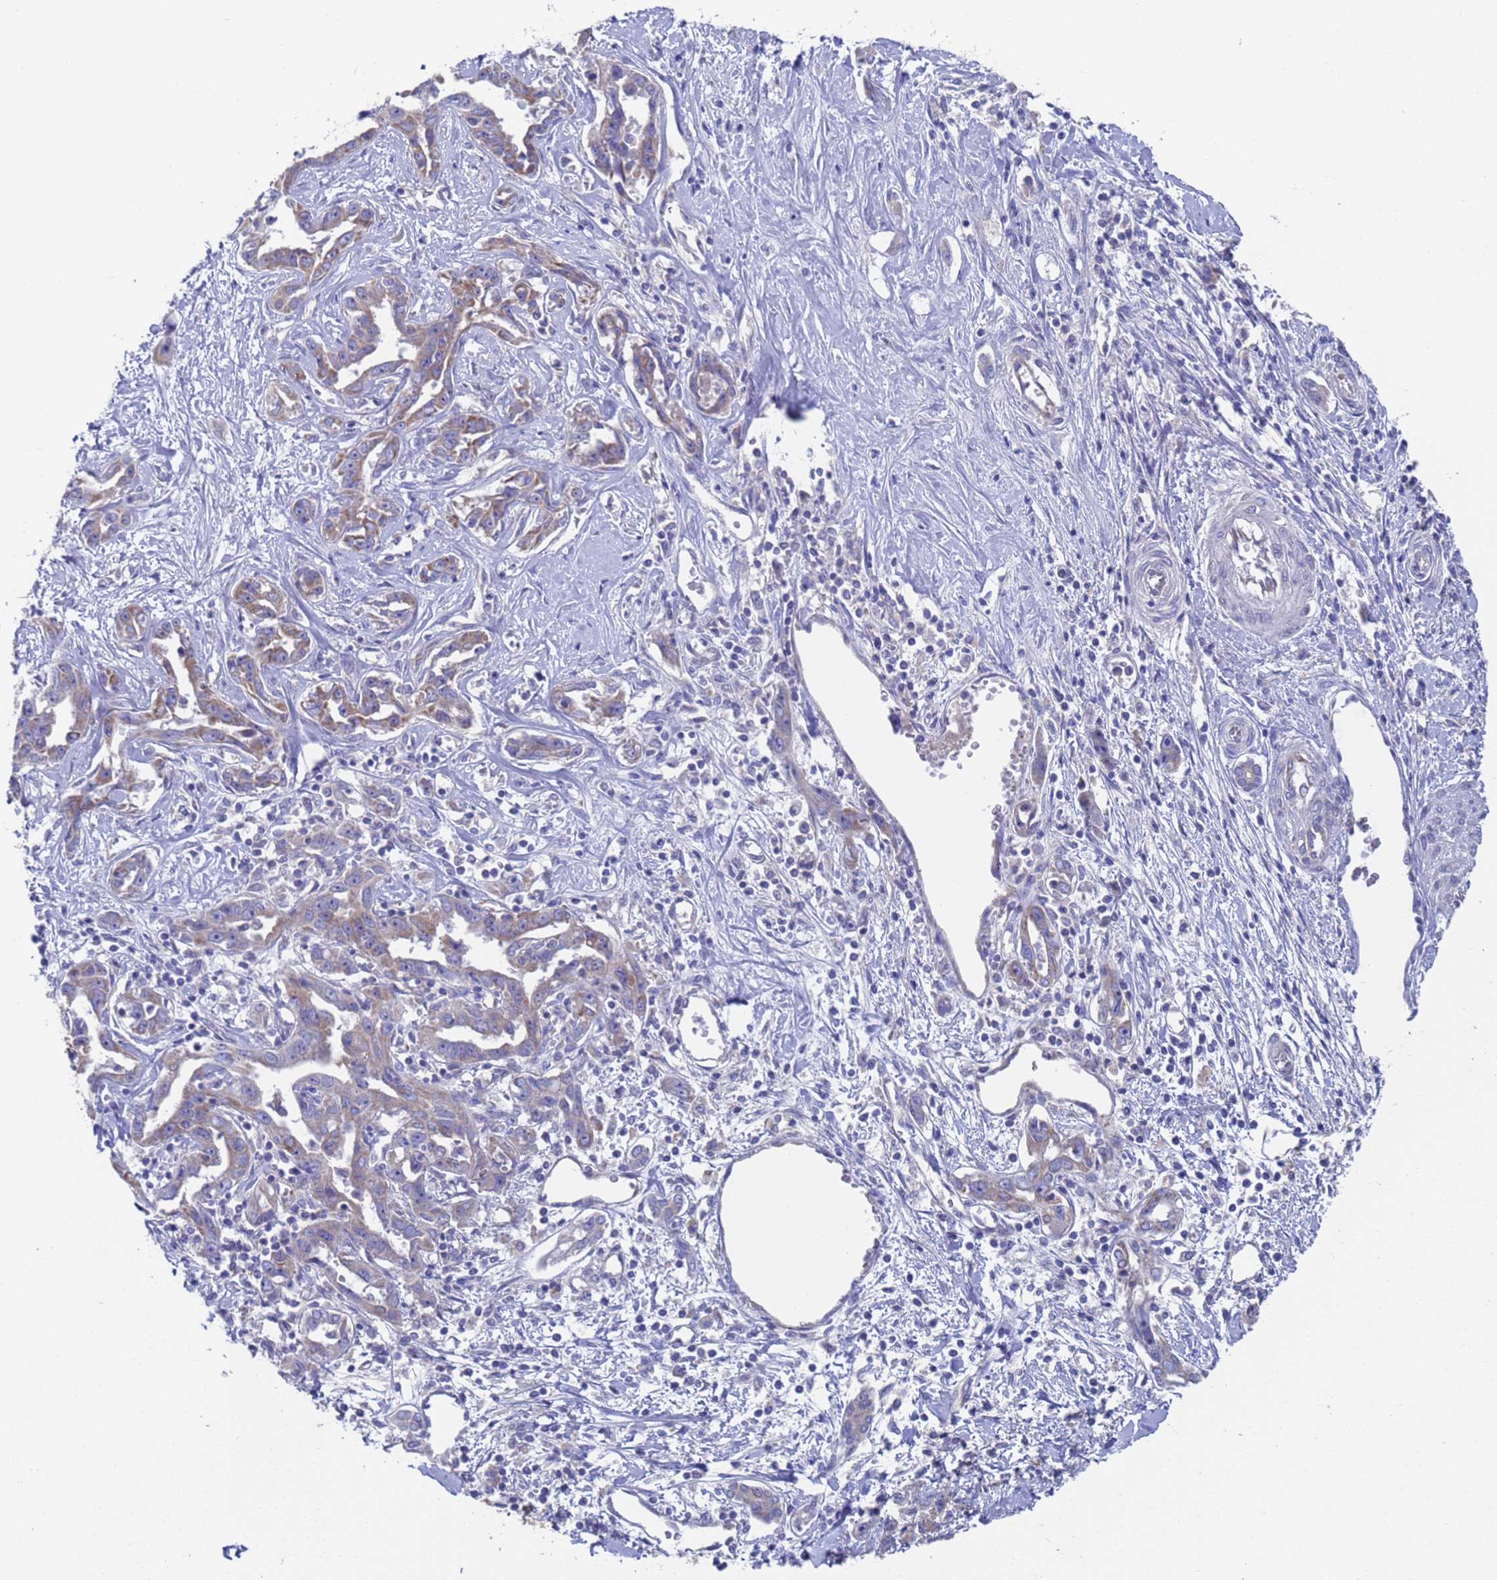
{"staining": {"intensity": "weak", "quantity": "<25%", "location": "cytoplasmic/membranous"}, "tissue": "liver cancer", "cell_type": "Tumor cells", "image_type": "cancer", "snomed": [{"axis": "morphology", "description": "Cholangiocarcinoma"}, {"axis": "topography", "description": "Liver"}], "caption": "IHC photomicrograph of cholangiocarcinoma (liver) stained for a protein (brown), which reveals no expression in tumor cells.", "gene": "PET117", "patient": {"sex": "male", "age": 59}}